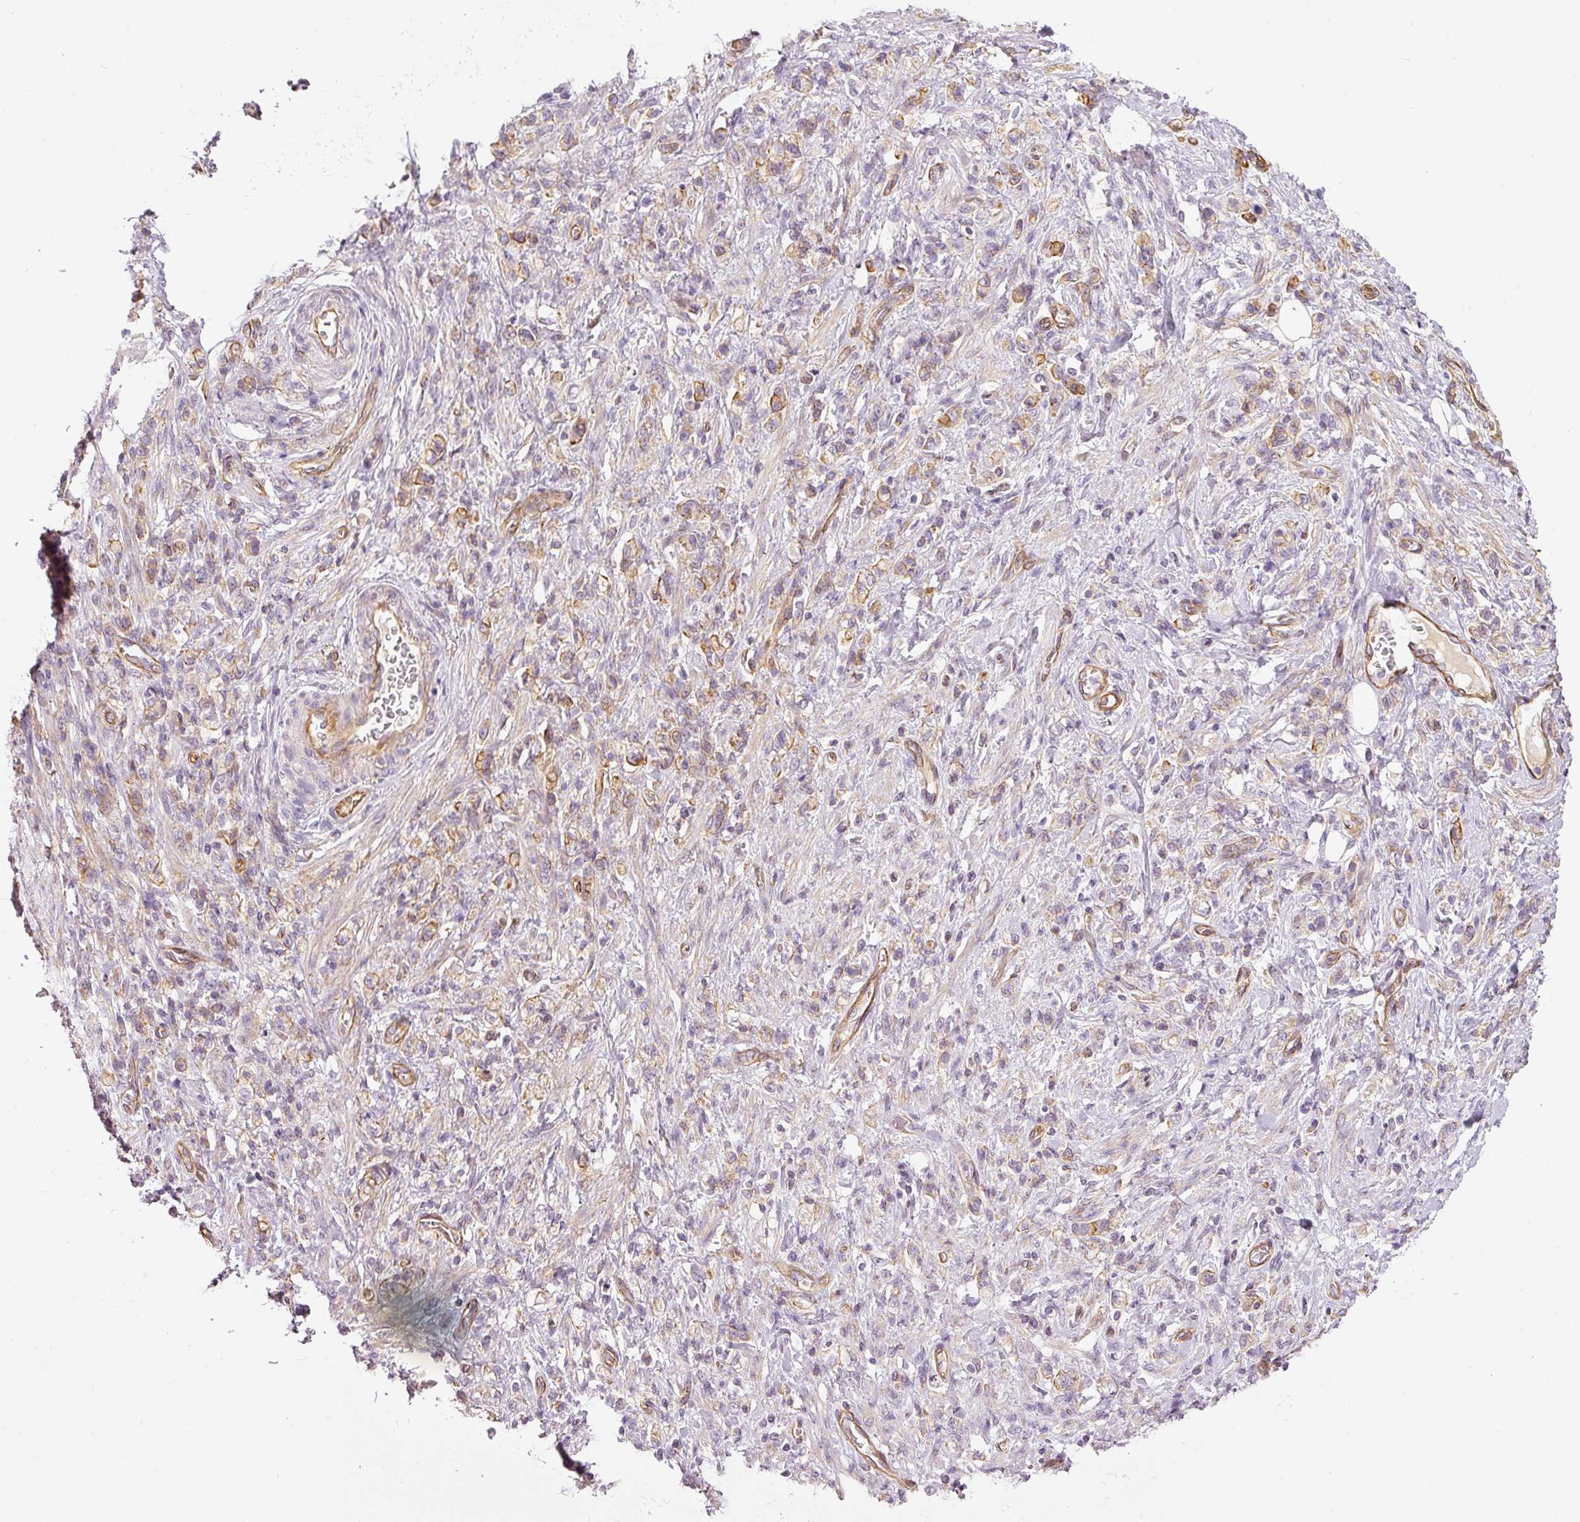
{"staining": {"intensity": "moderate", "quantity": "<25%", "location": "cytoplasmic/membranous"}, "tissue": "stomach cancer", "cell_type": "Tumor cells", "image_type": "cancer", "snomed": [{"axis": "morphology", "description": "Adenocarcinoma, NOS"}, {"axis": "topography", "description": "Stomach"}], "caption": "Tumor cells display low levels of moderate cytoplasmic/membranous positivity in approximately <25% of cells in adenocarcinoma (stomach).", "gene": "OSR2", "patient": {"sex": "male", "age": 77}}